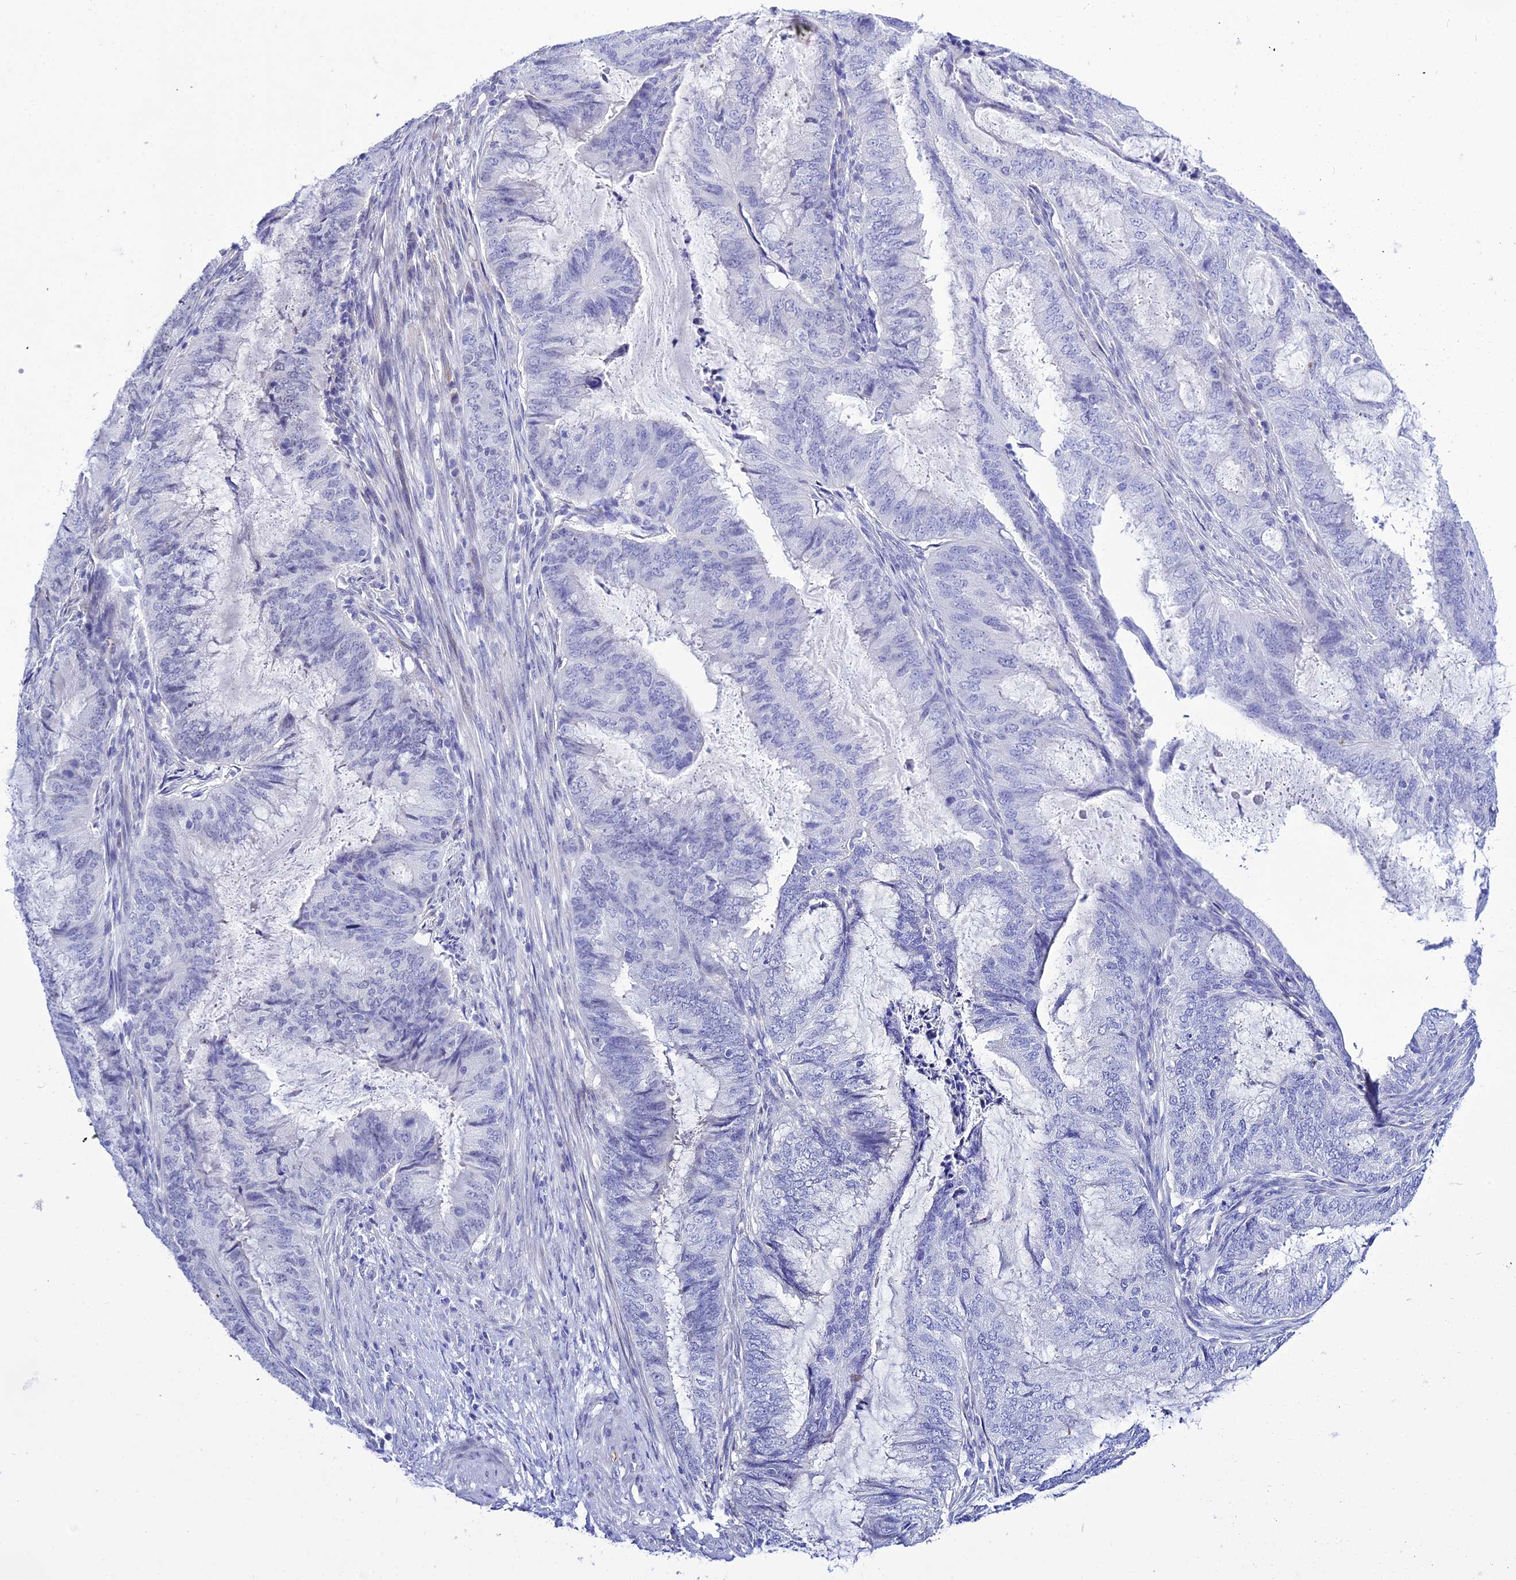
{"staining": {"intensity": "moderate", "quantity": "<25%", "location": "nuclear"}, "tissue": "endometrial cancer", "cell_type": "Tumor cells", "image_type": "cancer", "snomed": [{"axis": "morphology", "description": "Adenocarcinoma, NOS"}, {"axis": "topography", "description": "Endometrium"}], "caption": "Protein expression analysis of human adenocarcinoma (endometrial) reveals moderate nuclear staining in approximately <25% of tumor cells. The staining was performed using DAB to visualize the protein expression in brown, while the nuclei were stained in blue with hematoxylin (Magnification: 20x).", "gene": "DEFB107A", "patient": {"sex": "female", "age": 51}}